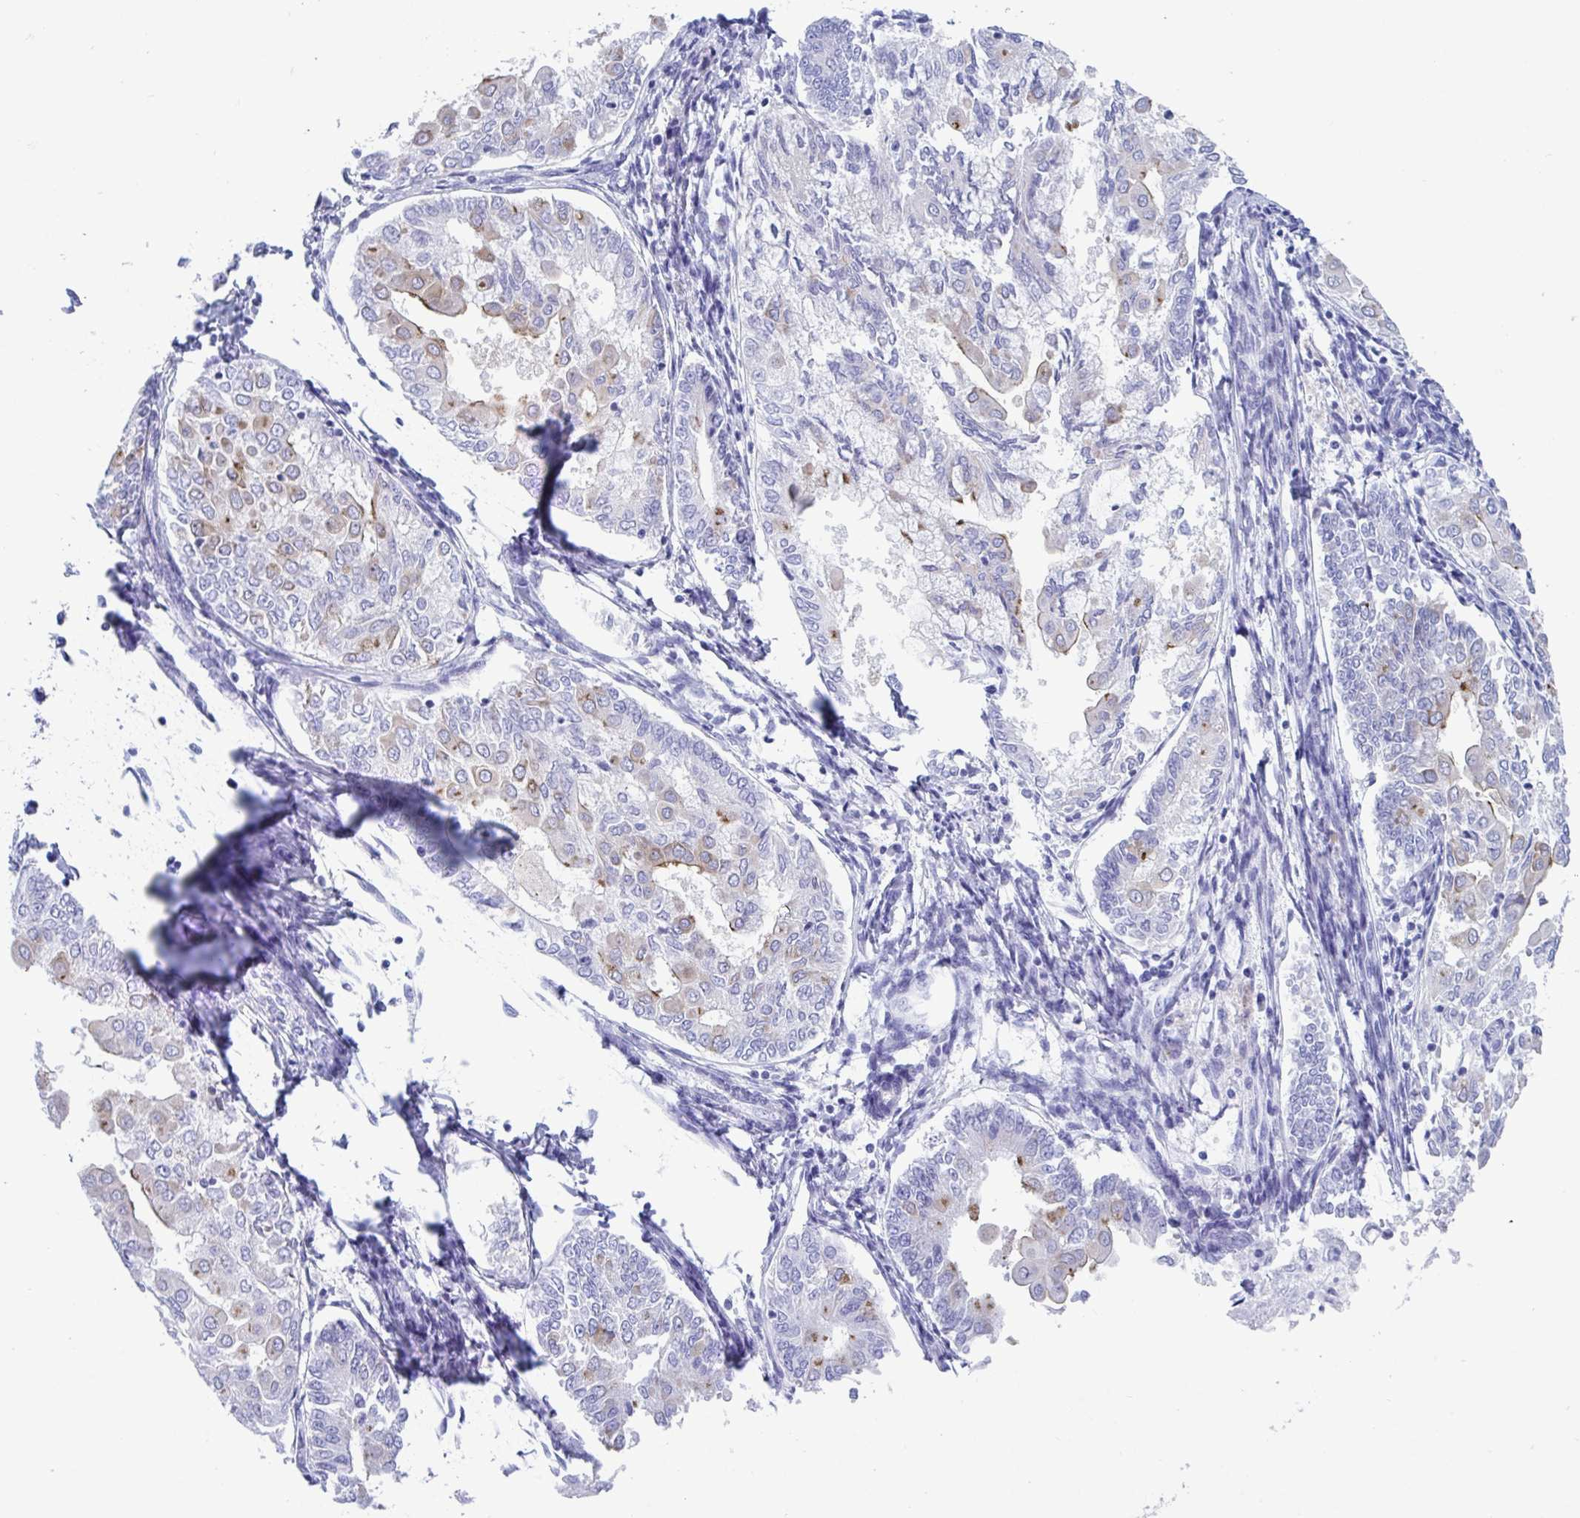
{"staining": {"intensity": "moderate", "quantity": "<25%", "location": "cytoplasmic/membranous"}, "tissue": "endometrial cancer", "cell_type": "Tumor cells", "image_type": "cancer", "snomed": [{"axis": "morphology", "description": "Adenocarcinoma, NOS"}, {"axis": "topography", "description": "Endometrium"}], "caption": "An image of human endometrial adenocarcinoma stained for a protein reveals moderate cytoplasmic/membranous brown staining in tumor cells.", "gene": "TTC30B", "patient": {"sex": "female", "age": 68}}